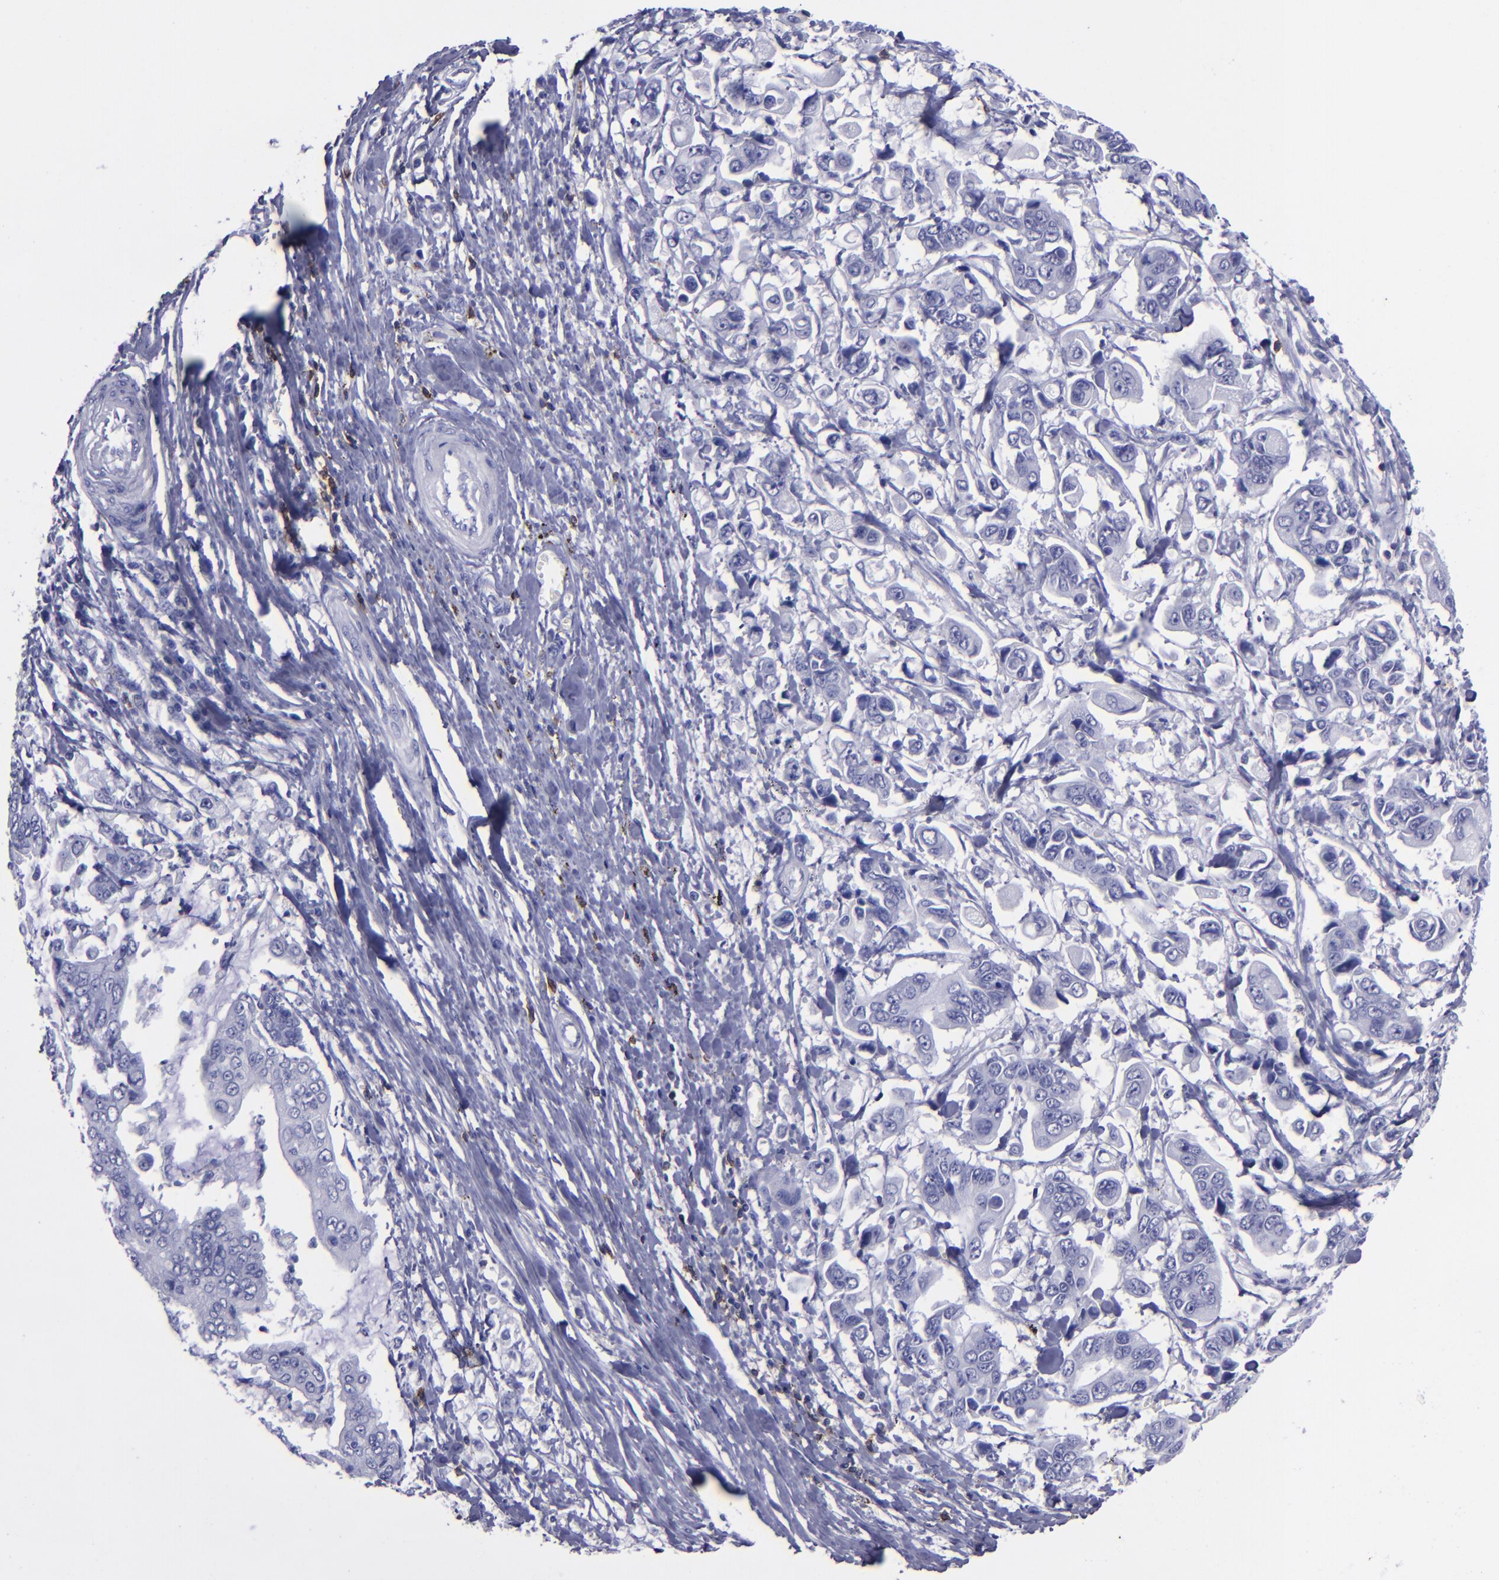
{"staining": {"intensity": "negative", "quantity": "none", "location": "none"}, "tissue": "stomach cancer", "cell_type": "Tumor cells", "image_type": "cancer", "snomed": [{"axis": "morphology", "description": "Adenocarcinoma, NOS"}, {"axis": "topography", "description": "Stomach, upper"}], "caption": "Immunohistochemistry (IHC) micrograph of neoplastic tissue: adenocarcinoma (stomach) stained with DAB (3,3'-diaminobenzidine) shows no significant protein expression in tumor cells.", "gene": "CD6", "patient": {"sex": "male", "age": 80}}